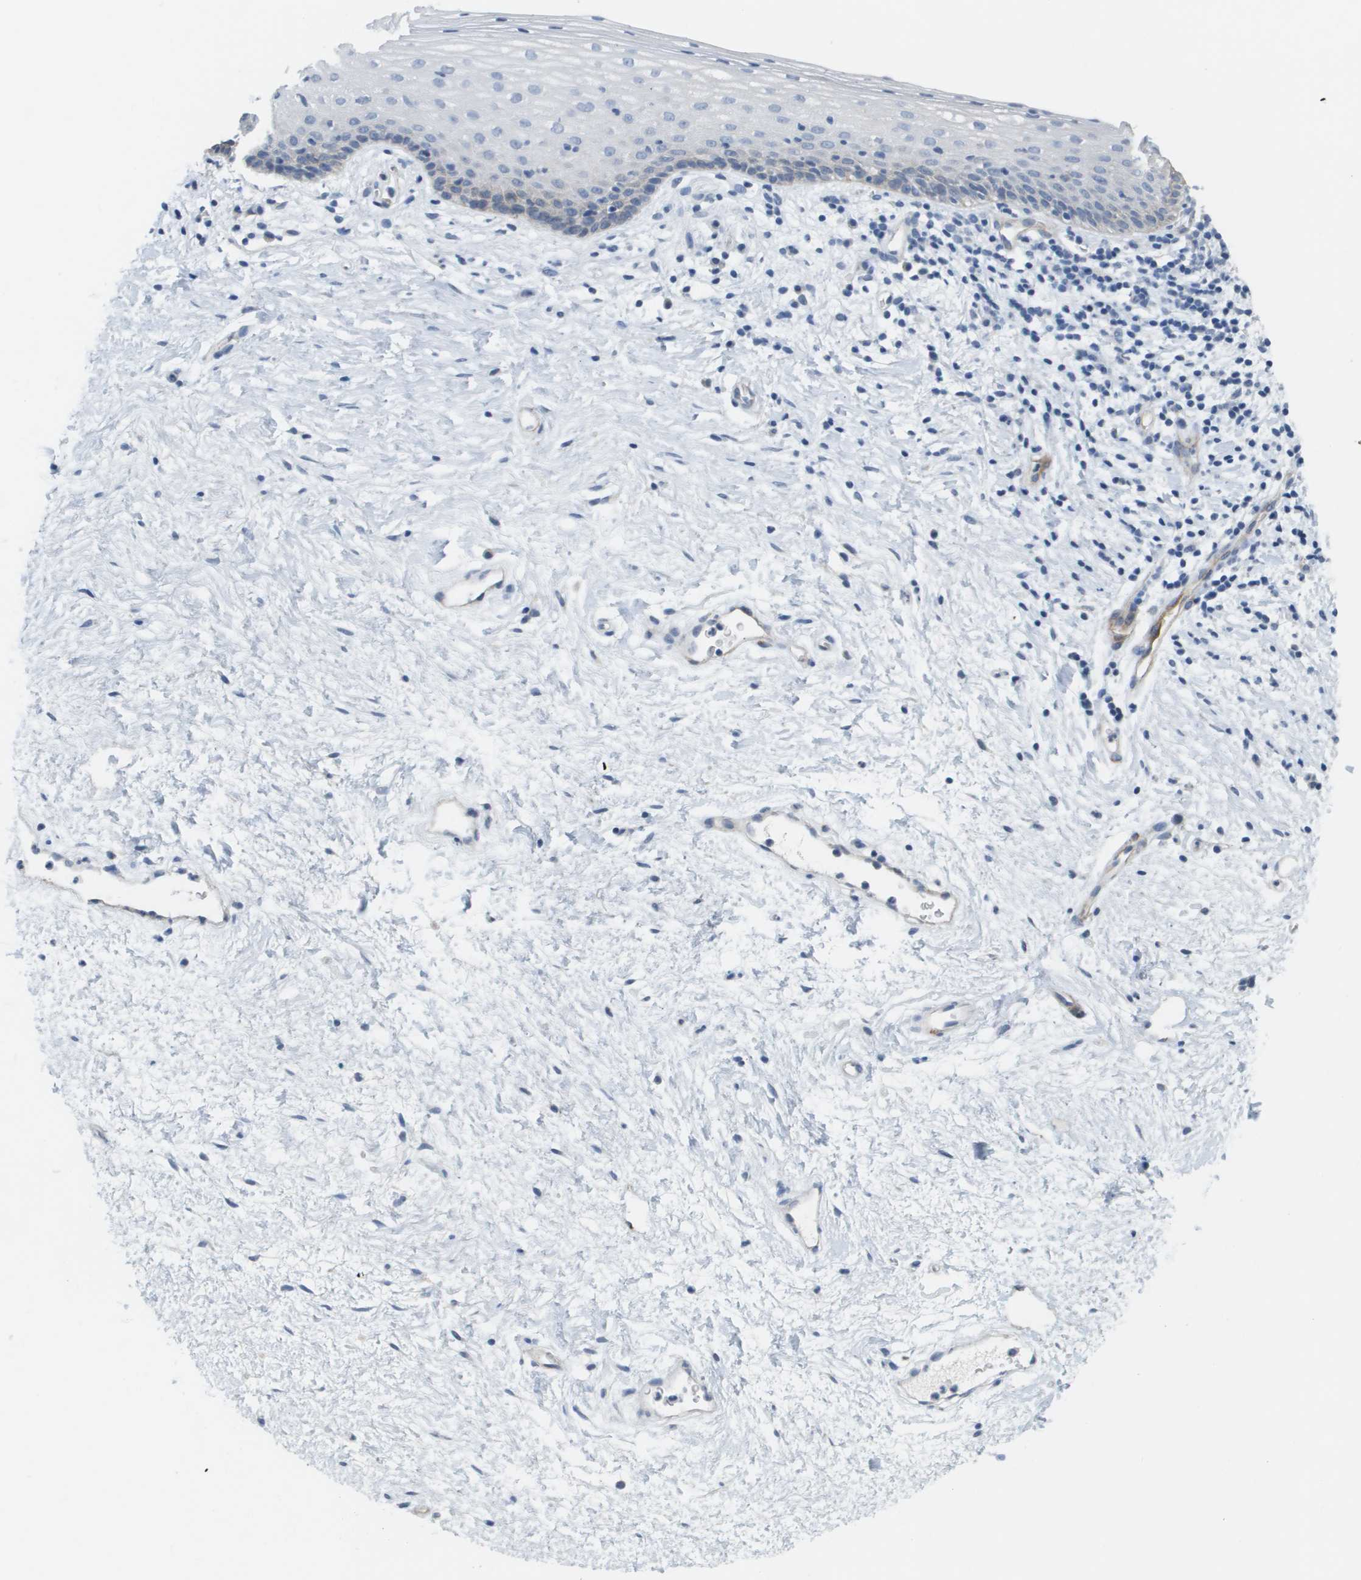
{"staining": {"intensity": "negative", "quantity": "none", "location": "none"}, "tissue": "vagina", "cell_type": "Squamous epithelial cells", "image_type": "normal", "snomed": [{"axis": "morphology", "description": "Normal tissue, NOS"}, {"axis": "topography", "description": "Vagina"}], "caption": "Immunohistochemistry photomicrograph of unremarkable vagina: human vagina stained with DAB reveals no significant protein expression in squamous epithelial cells.", "gene": "ANGPT2", "patient": {"sex": "female", "age": 44}}